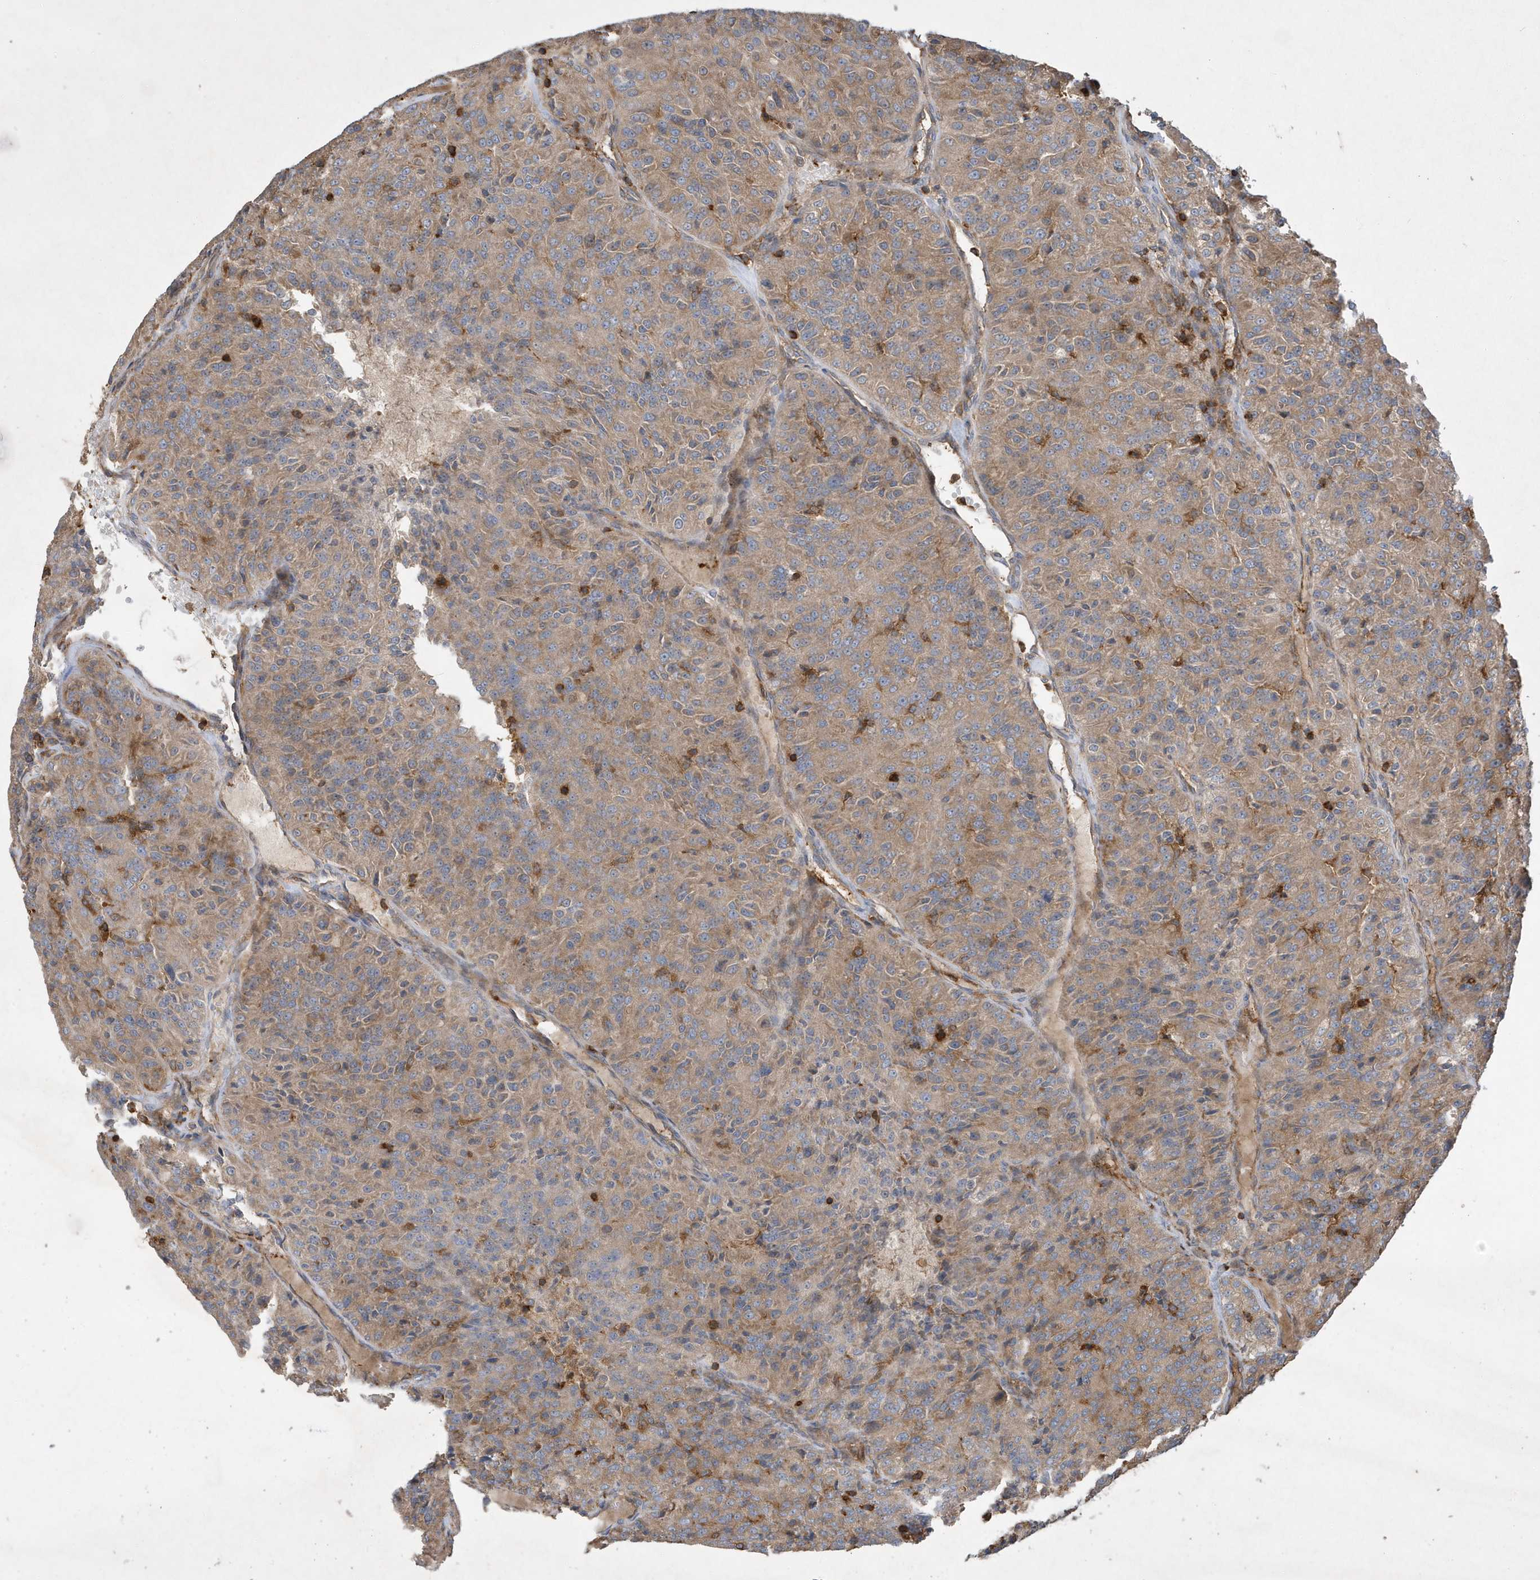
{"staining": {"intensity": "moderate", "quantity": ">75%", "location": "cytoplasmic/membranous"}, "tissue": "renal cancer", "cell_type": "Tumor cells", "image_type": "cancer", "snomed": [{"axis": "morphology", "description": "Adenocarcinoma, NOS"}, {"axis": "topography", "description": "Kidney"}], "caption": "Immunohistochemistry (IHC) histopathology image of neoplastic tissue: human renal adenocarcinoma stained using immunohistochemistry (IHC) exhibits medium levels of moderate protein expression localized specifically in the cytoplasmic/membranous of tumor cells, appearing as a cytoplasmic/membranous brown color.", "gene": "LAPTM4A", "patient": {"sex": "female", "age": 63}}